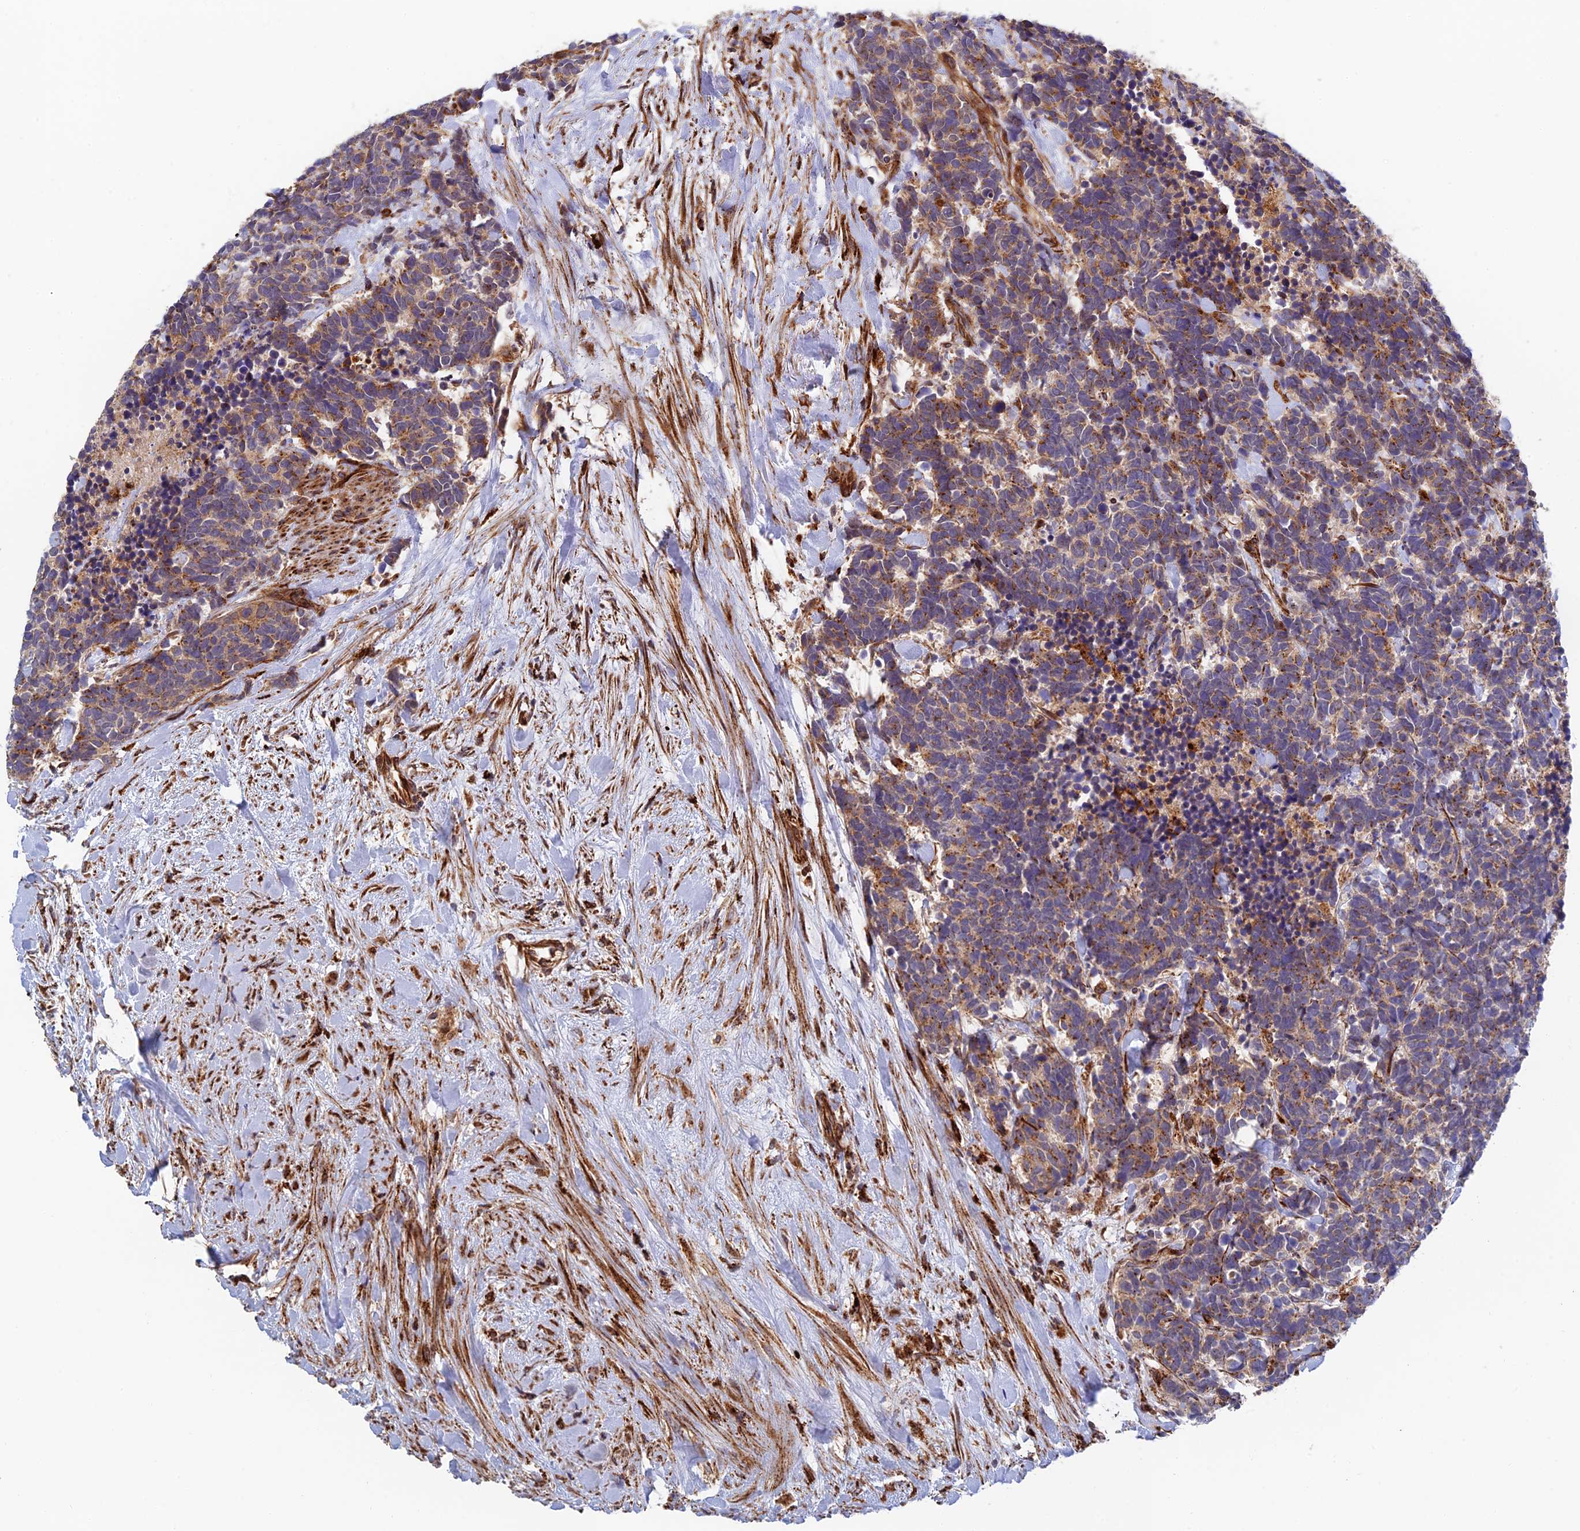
{"staining": {"intensity": "moderate", "quantity": "25%-75%", "location": "cytoplasmic/membranous"}, "tissue": "carcinoid", "cell_type": "Tumor cells", "image_type": "cancer", "snomed": [{"axis": "morphology", "description": "Carcinoma, NOS"}, {"axis": "morphology", "description": "Carcinoid, malignant, NOS"}, {"axis": "topography", "description": "Prostate"}], "caption": "Immunohistochemistry (IHC) photomicrograph of neoplastic tissue: malignant carcinoid stained using IHC reveals medium levels of moderate protein expression localized specifically in the cytoplasmic/membranous of tumor cells, appearing as a cytoplasmic/membranous brown color.", "gene": "PPP2R3C", "patient": {"sex": "male", "age": 57}}